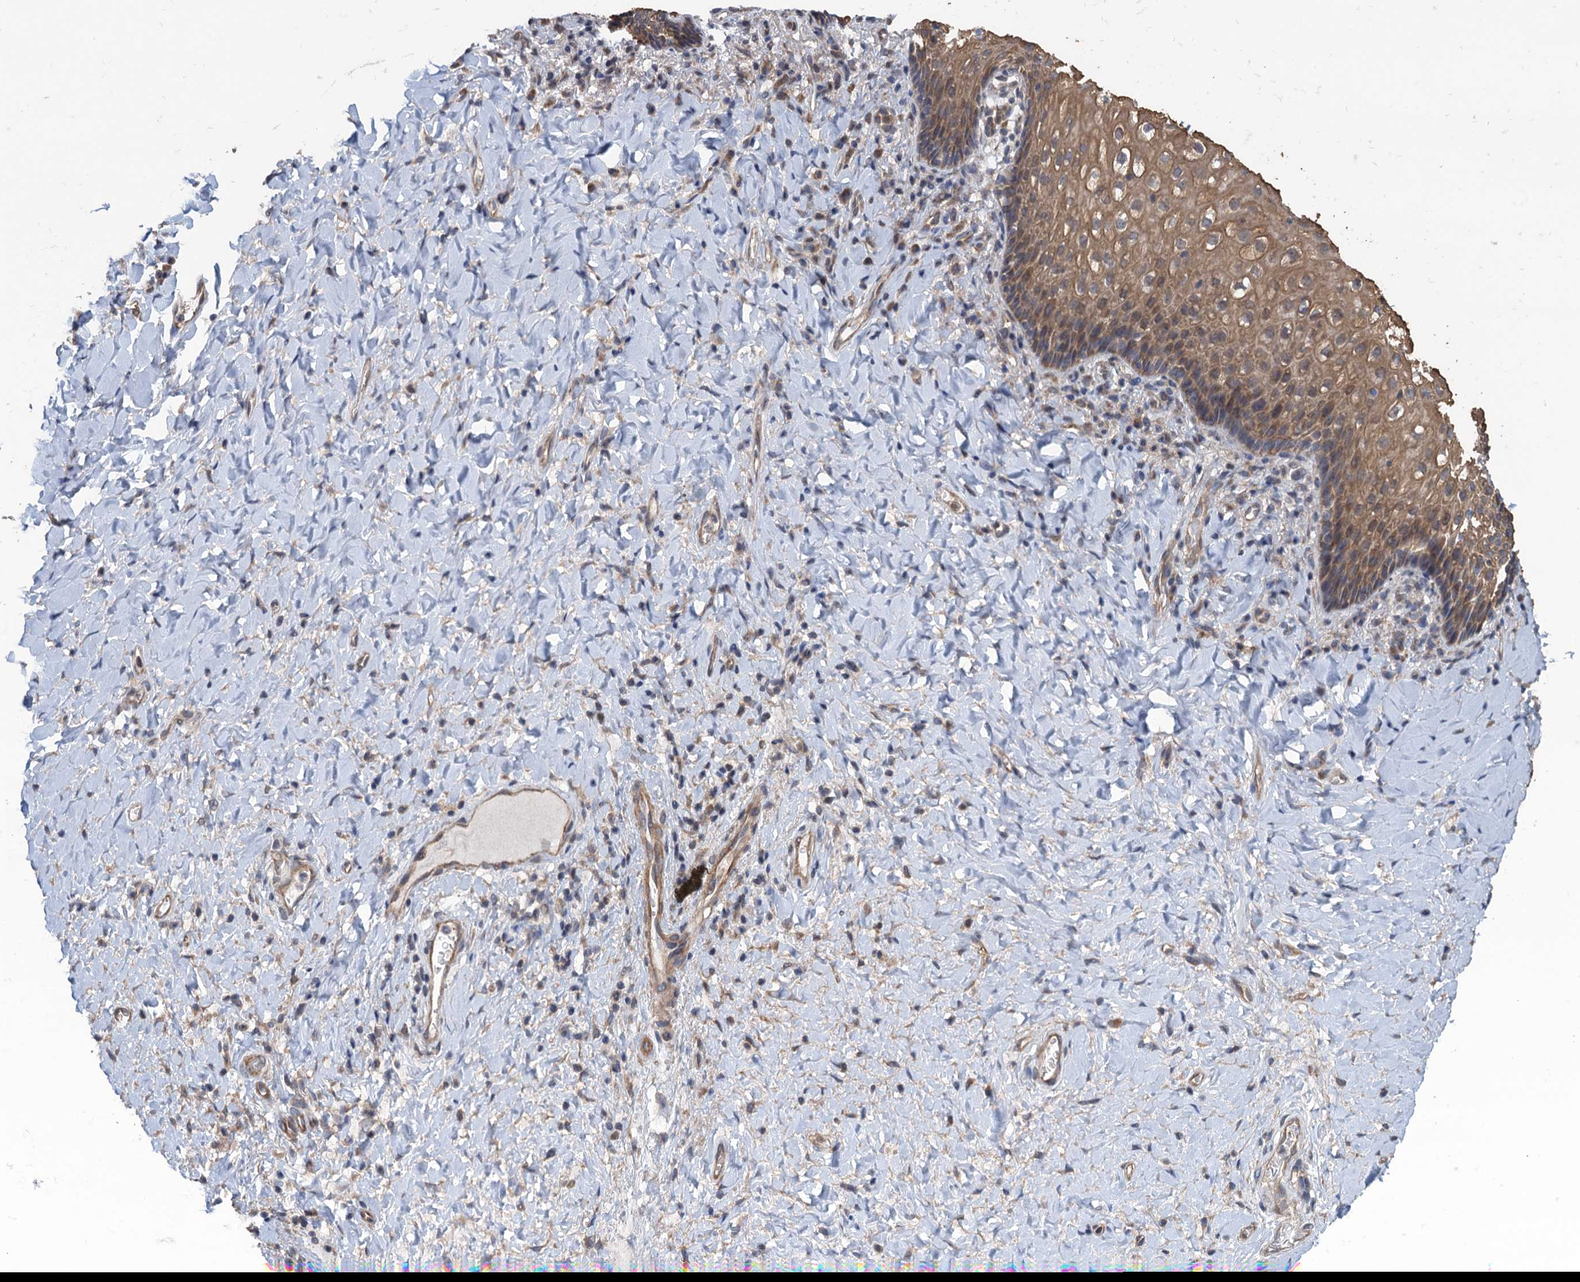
{"staining": {"intensity": "moderate", "quantity": ">75%", "location": "cytoplasmic/membranous"}, "tissue": "vagina", "cell_type": "Squamous epithelial cells", "image_type": "normal", "snomed": [{"axis": "morphology", "description": "Normal tissue, NOS"}, {"axis": "topography", "description": "Vagina"}], "caption": "Immunohistochemistry (DAB) staining of unremarkable vagina demonstrates moderate cytoplasmic/membranous protein positivity in approximately >75% of squamous epithelial cells.", "gene": "MEAK7", "patient": {"sex": "female", "age": 60}}